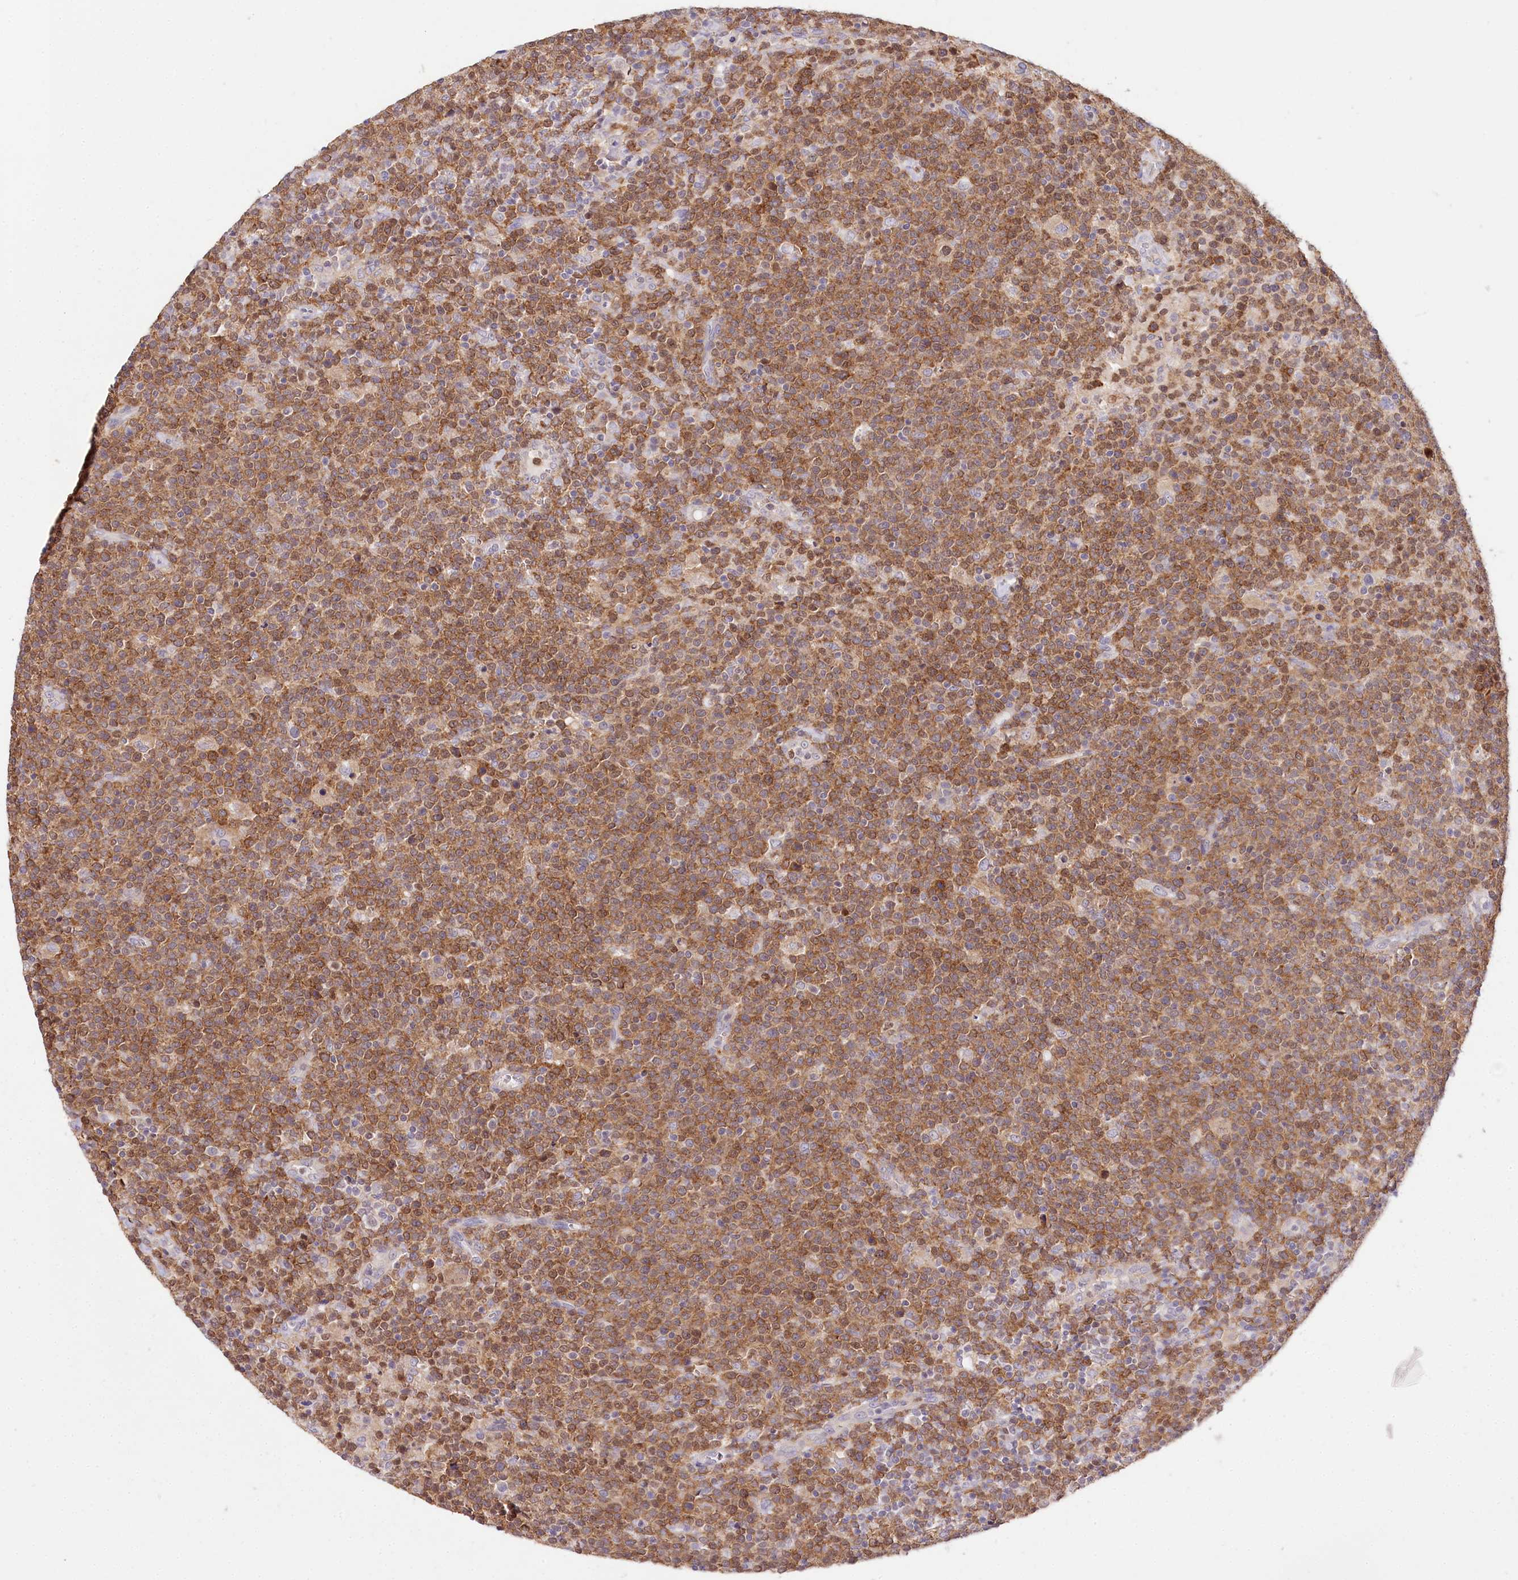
{"staining": {"intensity": "moderate", "quantity": ">75%", "location": "cytoplasmic/membranous"}, "tissue": "lymphoma", "cell_type": "Tumor cells", "image_type": "cancer", "snomed": [{"axis": "morphology", "description": "Malignant lymphoma, non-Hodgkin's type, High grade"}, {"axis": "topography", "description": "Lymph node"}], "caption": "Human high-grade malignant lymphoma, non-Hodgkin's type stained with a protein marker demonstrates moderate staining in tumor cells.", "gene": "DAPK1", "patient": {"sex": "male", "age": 61}}